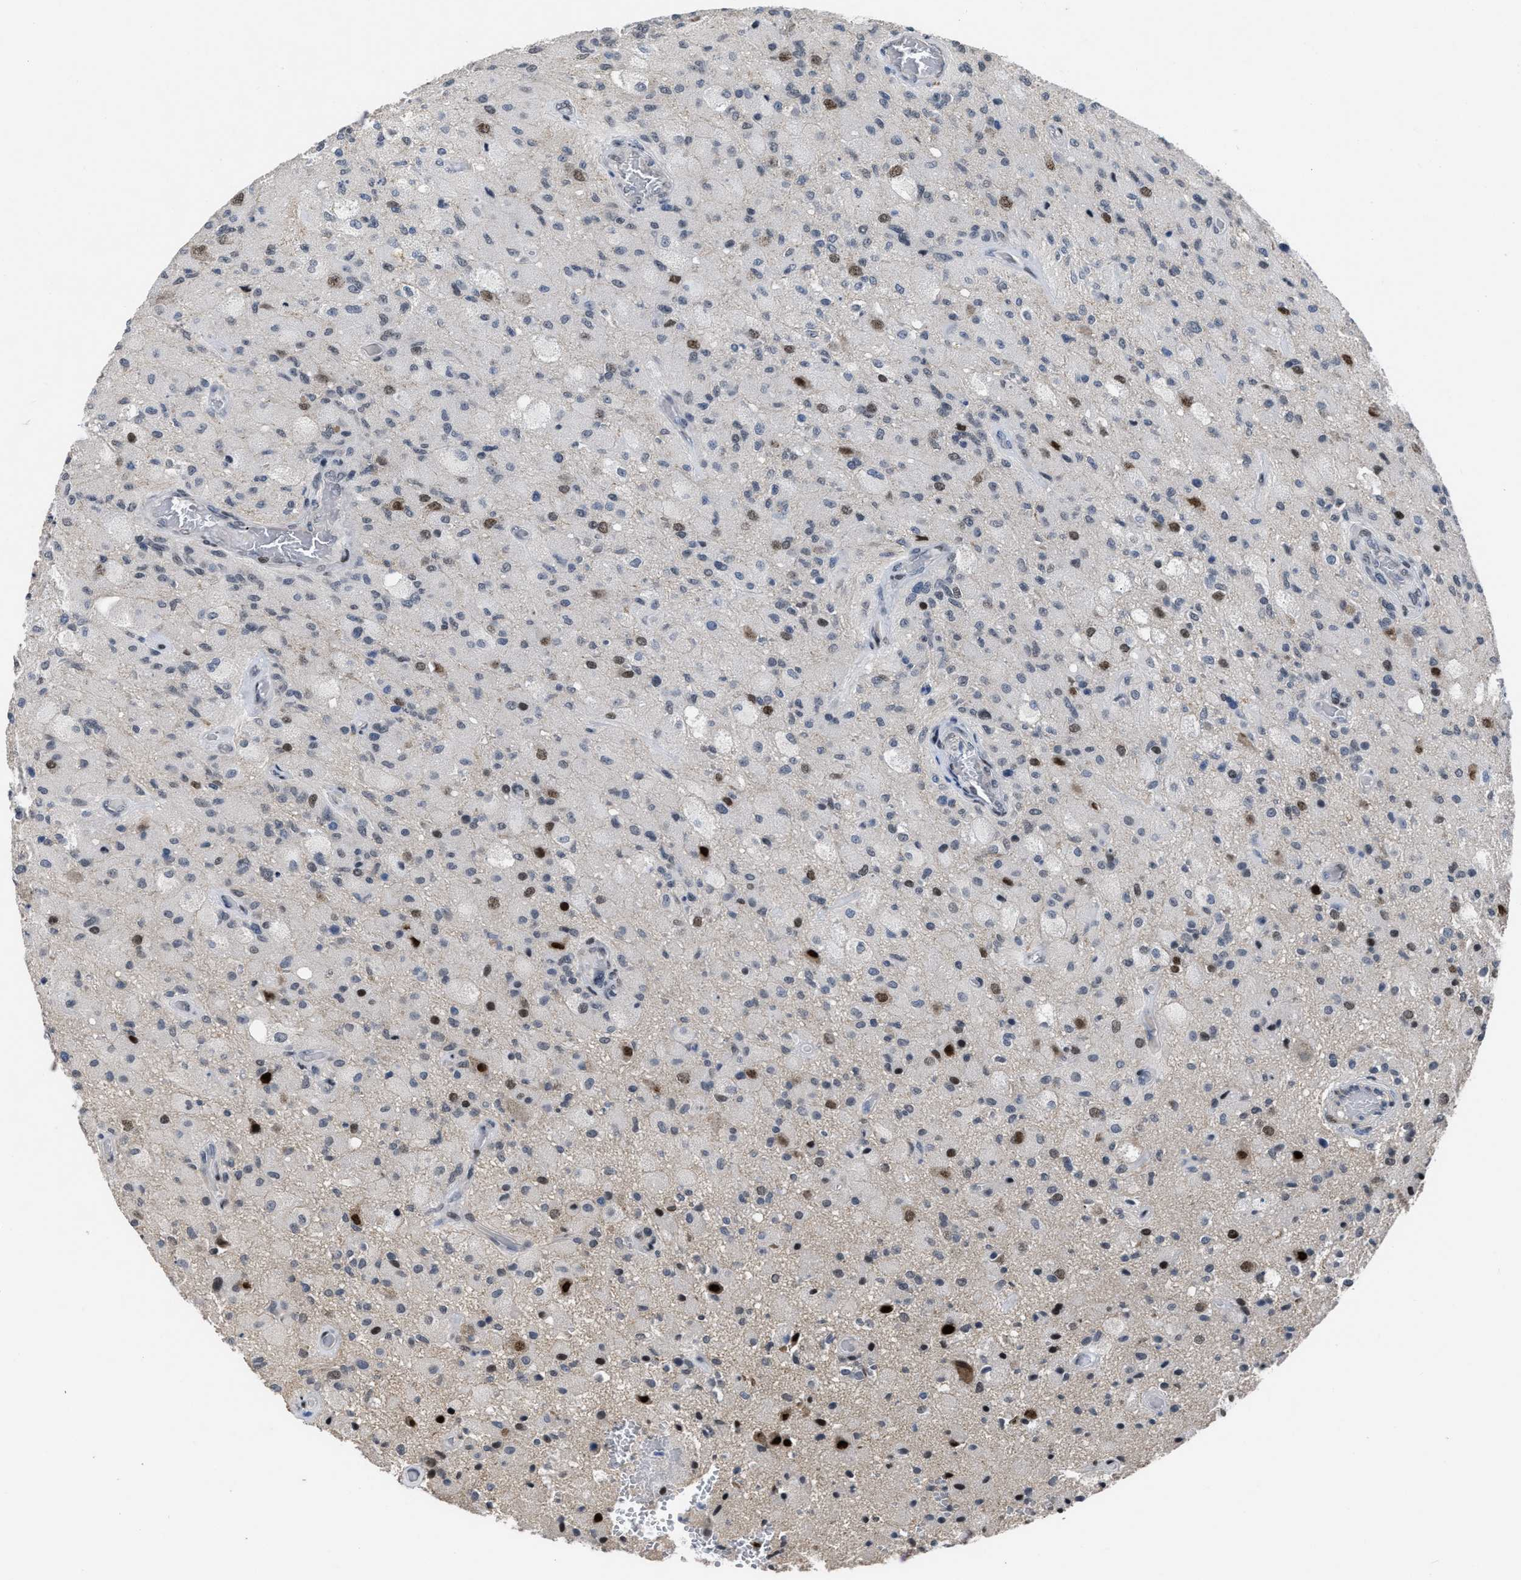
{"staining": {"intensity": "strong", "quantity": "<25%", "location": "nuclear"}, "tissue": "glioma", "cell_type": "Tumor cells", "image_type": "cancer", "snomed": [{"axis": "morphology", "description": "Normal tissue, NOS"}, {"axis": "morphology", "description": "Glioma, malignant, High grade"}, {"axis": "topography", "description": "Cerebral cortex"}], "caption": "Immunohistochemical staining of human glioma reveals medium levels of strong nuclear staining in about <25% of tumor cells.", "gene": "SETDB1", "patient": {"sex": "male", "age": 77}}